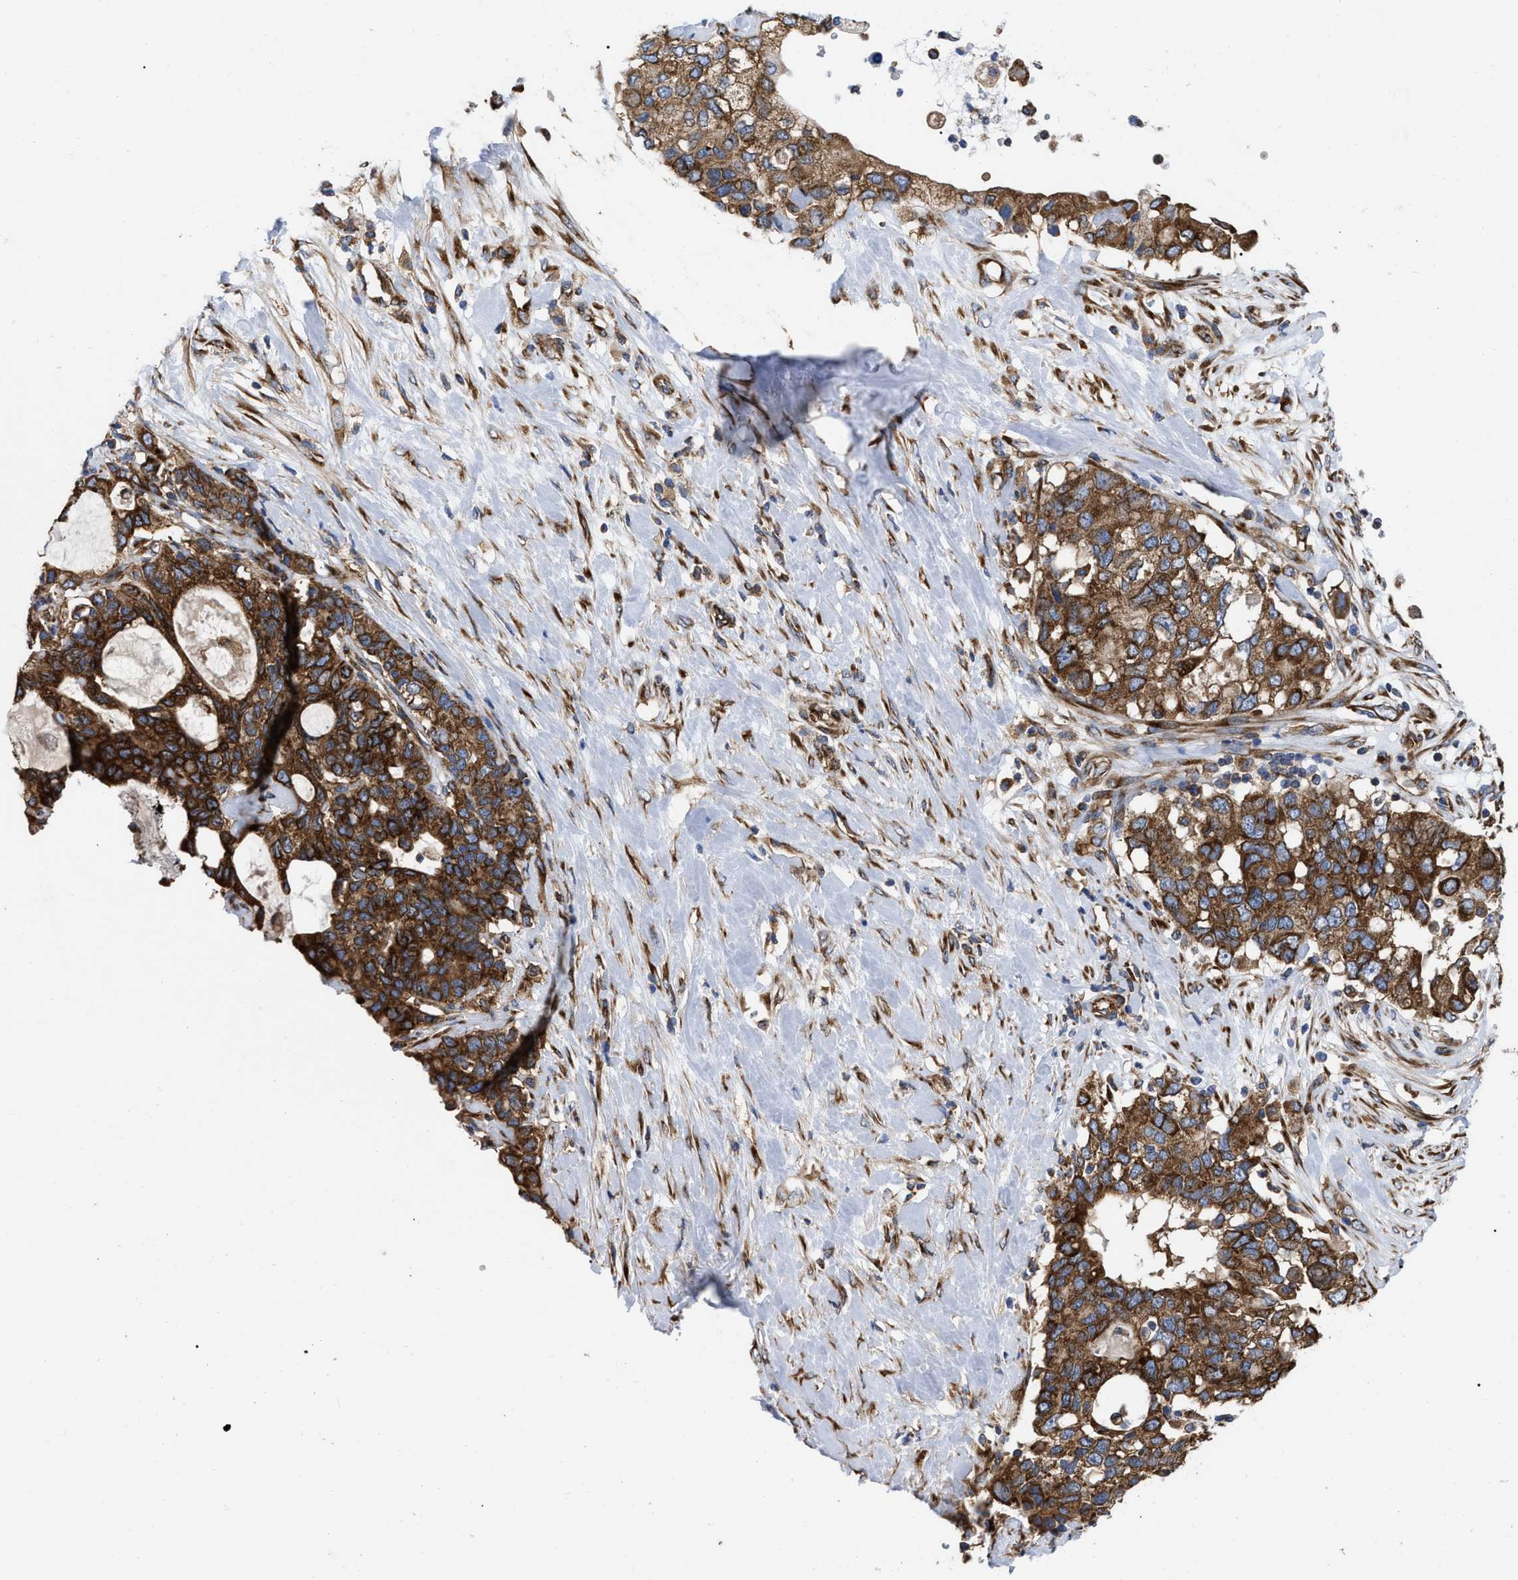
{"staining": {"intensity": "strong", "quantity": ">75%", "location": "cytoplasmic/membranous"}, "tissue": "pancreatic cancer", "cell_type": "Tumor cells", "image_type": "cancer", "snomed": [{"axis": "morphology", "description": "Adenocarcinoma, NOS"}, {"axis": "topography", "description": "Pancreas"}], "caption": "This micrograph displays pancreatic cancer stained with immunohistochemistry (IHC) to label a protein in brown. The cytoplasmic/membranous of tumor cells show strong positivity for the protein. Nuclei are counter-stained blue.", "gene": "FAM120A", "patient": {"sex": "female", "age": 56}}